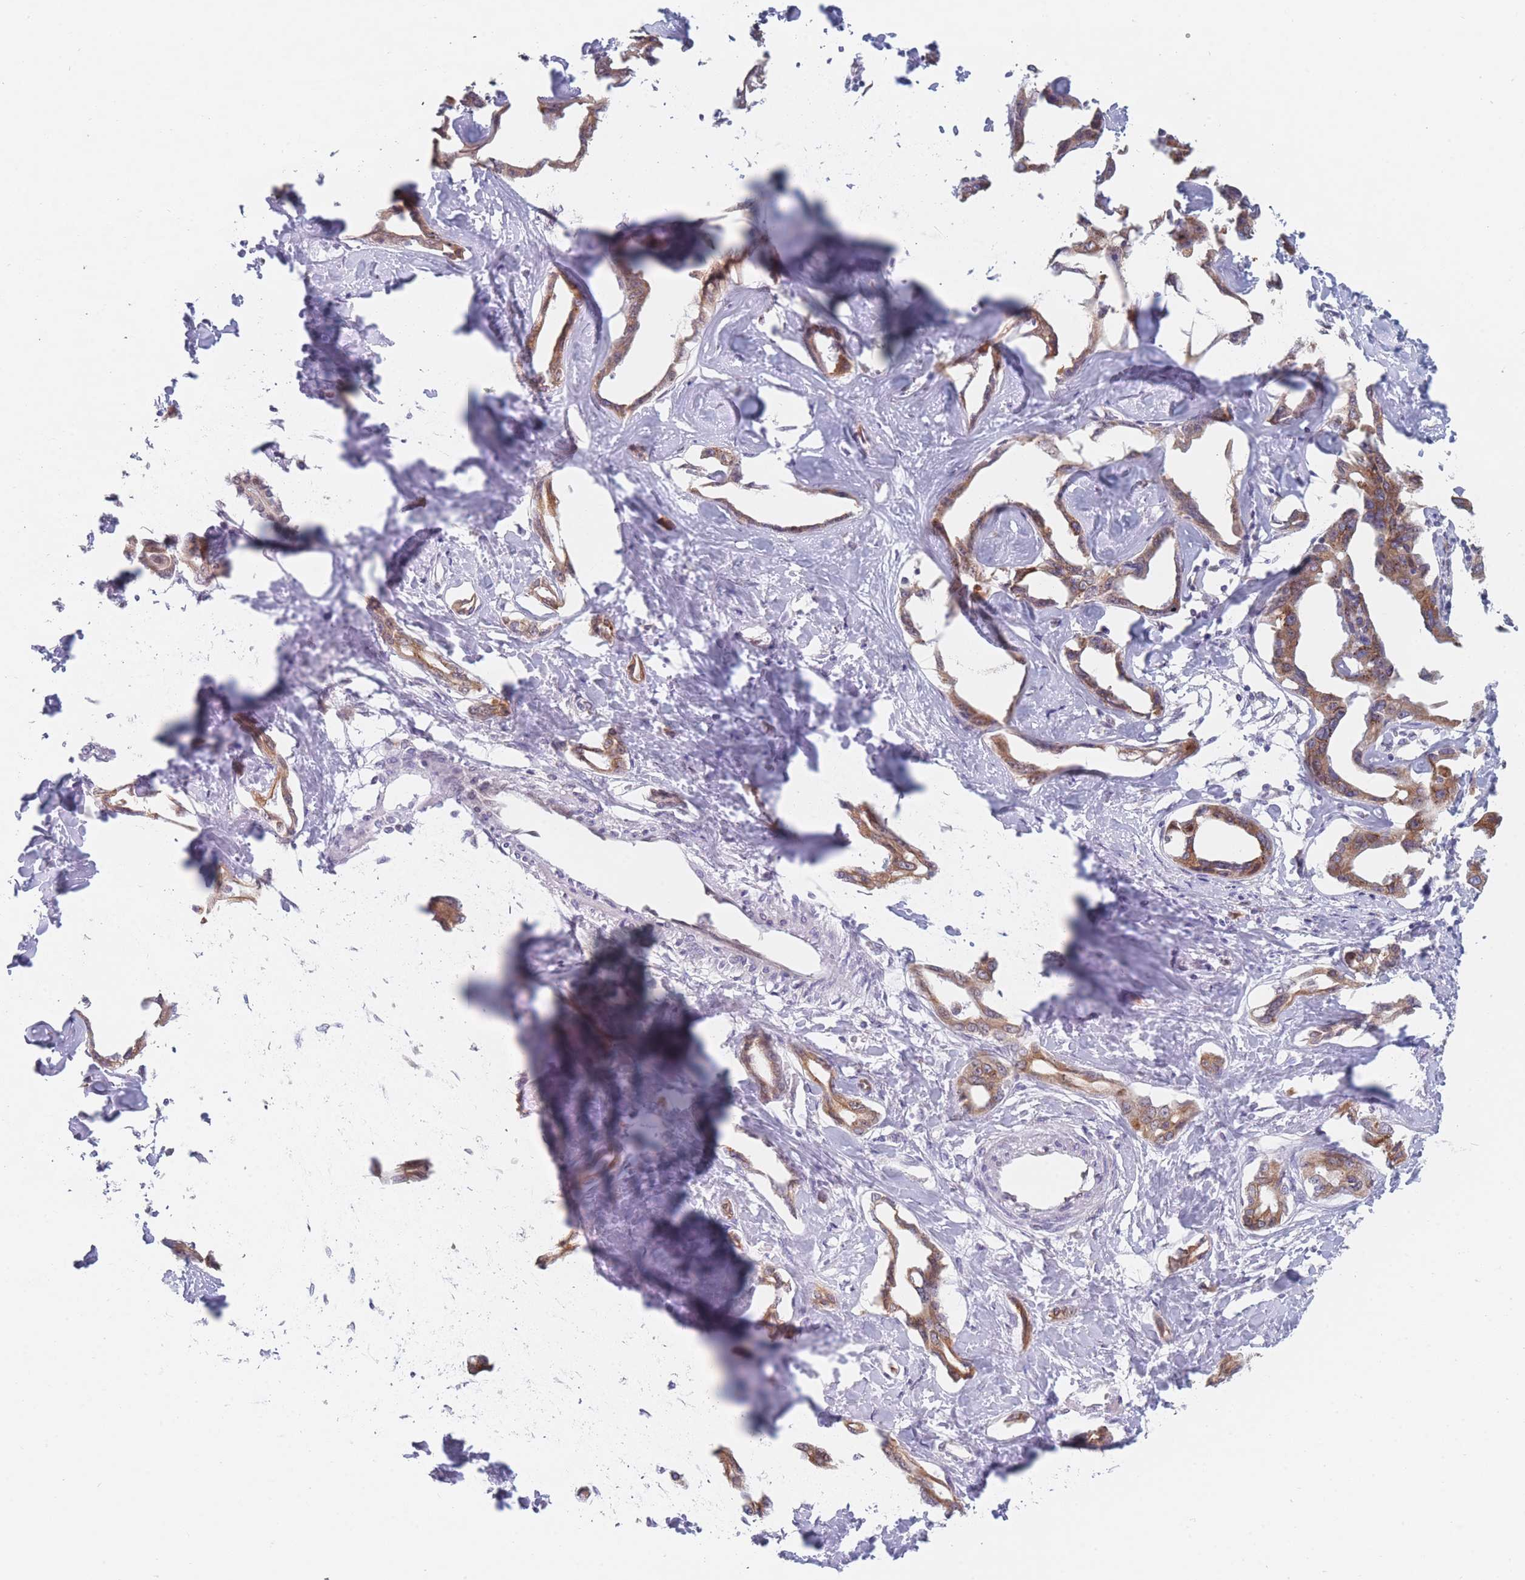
{"staining": {"intensity": "moderate", "quantity": ">75%", "location": "cytoplasmic/membranous"}, "tissue": "liver cancer", "cell_type": "Tumor cells", "image_type": "cancer", "snomed": [{"axis": "morphology", "description": "Cholangiocarcinoma"}, {"axis": "topography", "description": "Liver"}], "caption": "Immunohistochemistry (IHC) of human liver cancer displays medium levels of moderate cytoplasmic/membranous staining in approximately >75% of tumor cells.", "gene": "TMED10", "patient": {"sex": "male", "age": 59}}